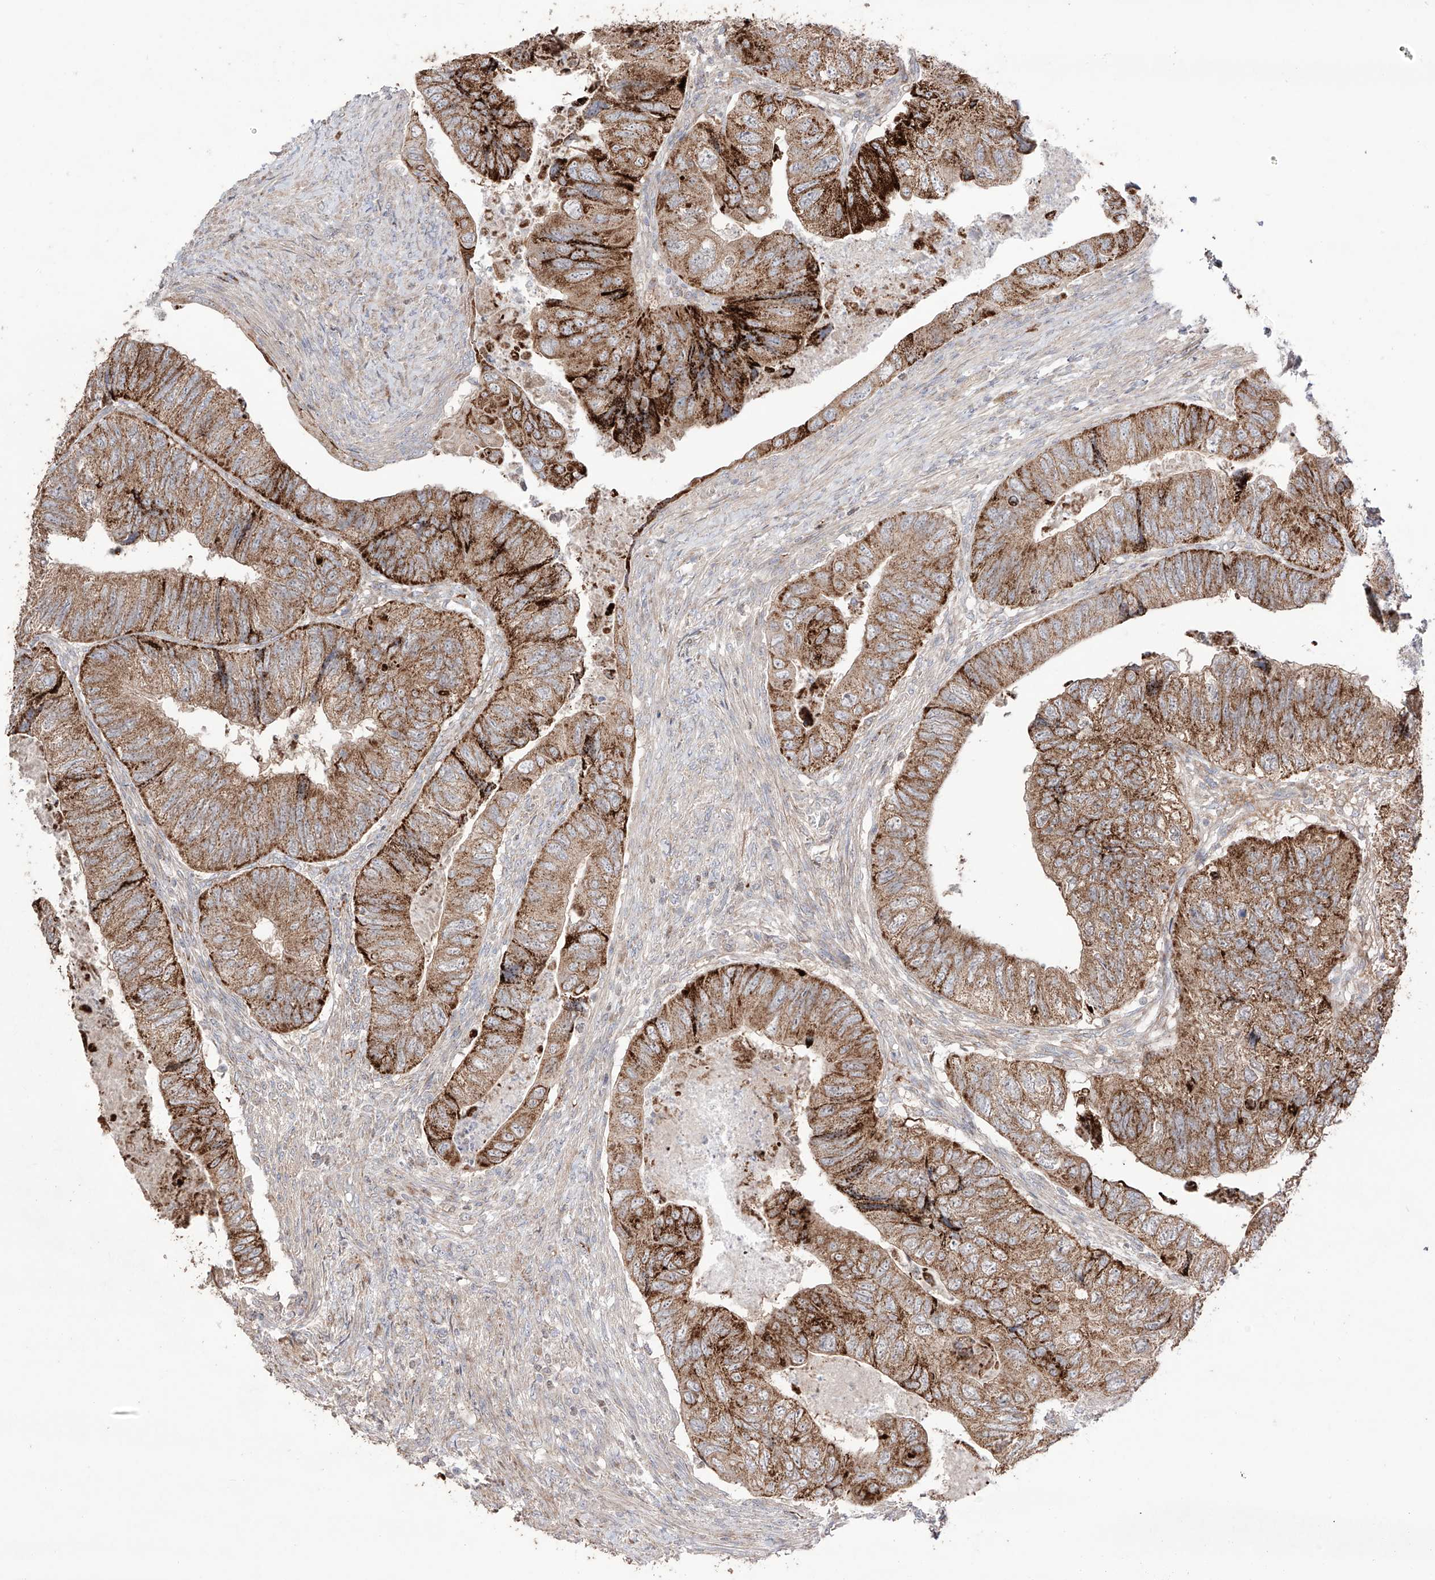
{"staining": {"intensity": "strong", "quantity": ">75%", "location": "cytoplasmic/membranous"}, "tissue": "colorectal cancer", "cell_type": "Tumor cells", "image_type": "cancer", "snomed": [{"axis": "morphology", "description": "Adenocarcinoma, NOS"}, {"axis": "topography", "description": "Rectum"}], "caption": "A brown stain shows strong cytoplasmic/membranous staining of a protein in human adenocarcinoma (colorectal) tumor cells.", "gene": "YKT6", "patient": {"sex": "male", "age": 63}}